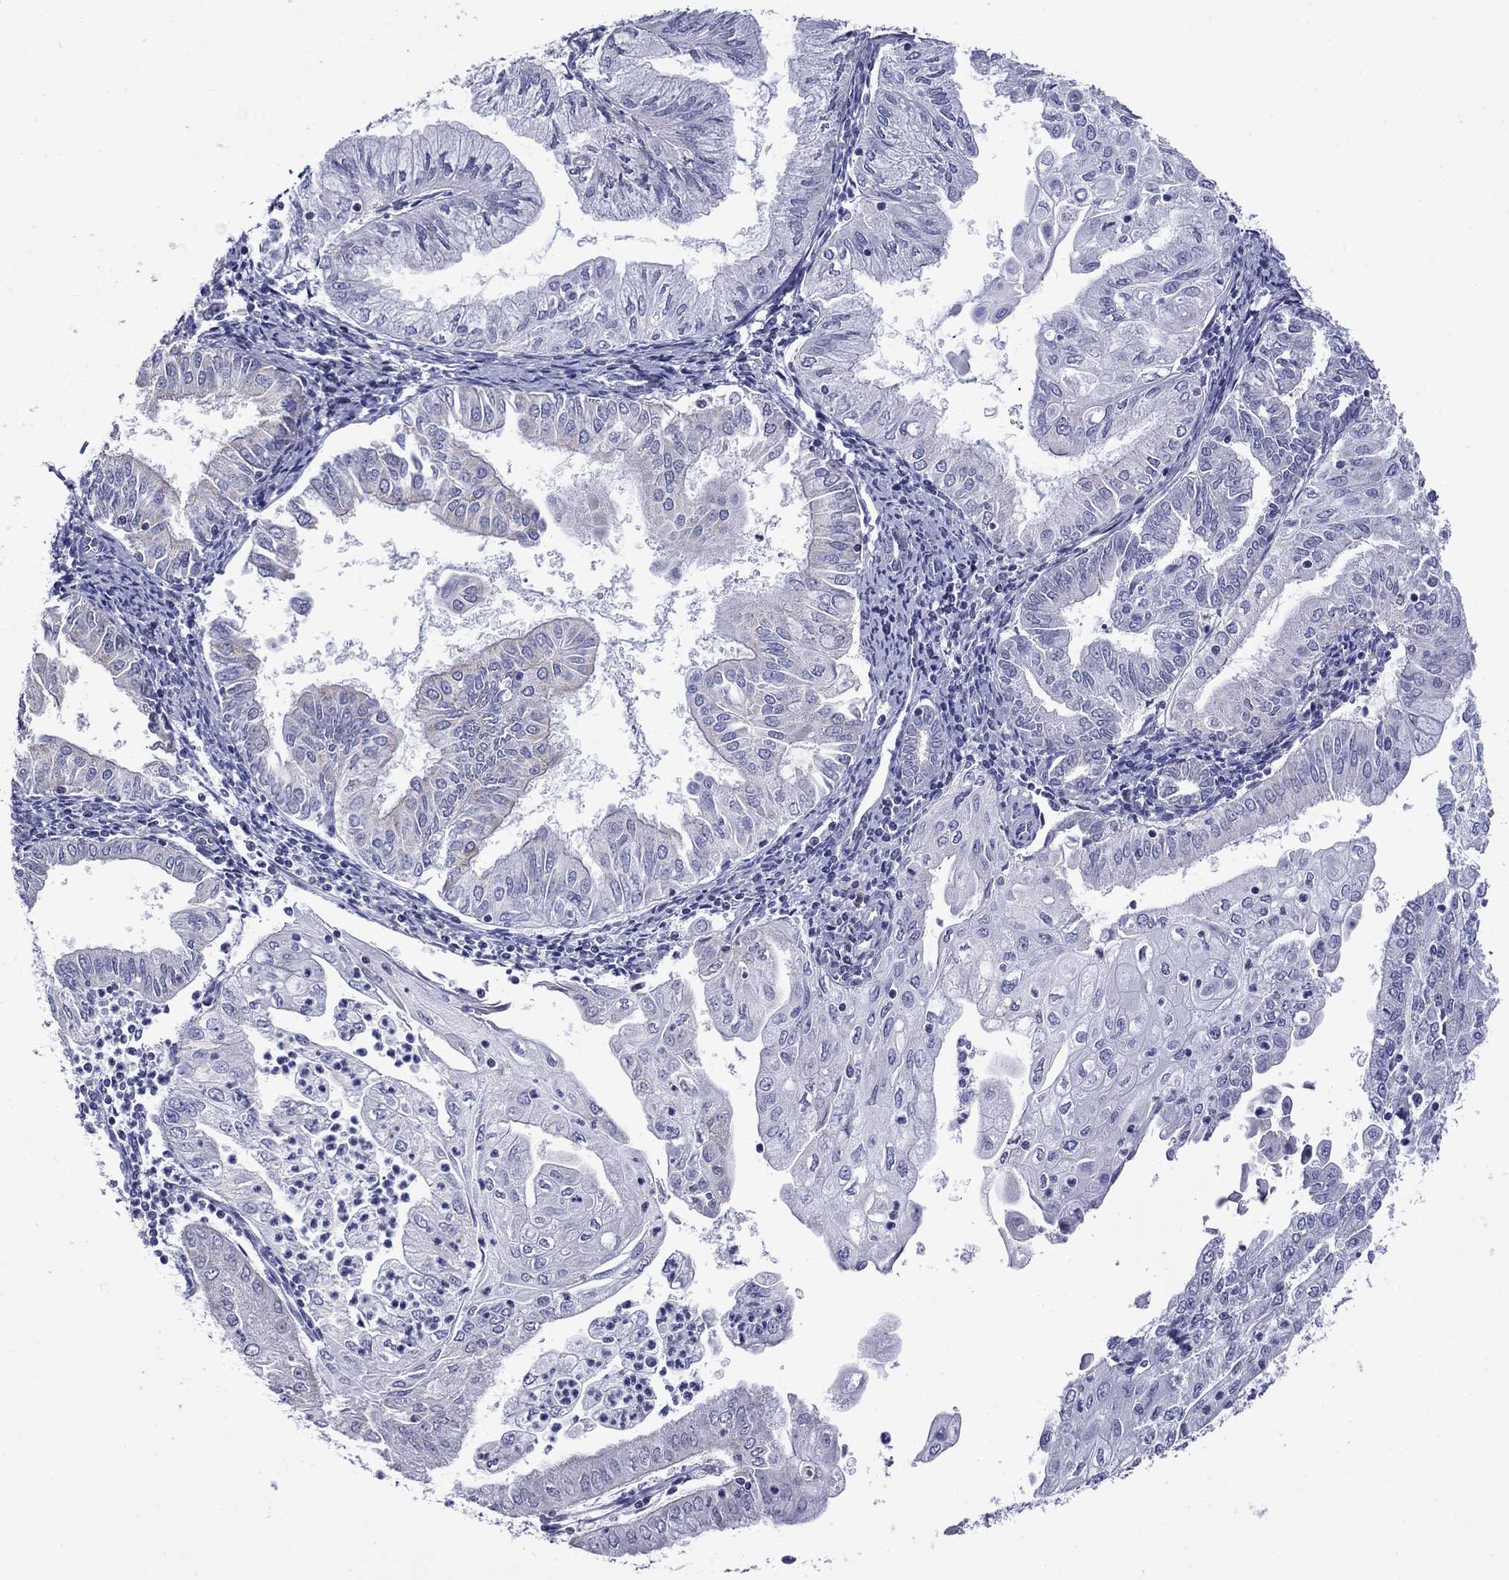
{"staining": {"intensity": "negative", "quantity": "none", "location": "none"}, "tissue": "endometrial cancer", "cell_type": "Tumor cells", "image_type": "cancer", "snomed": [{"axis": "morphology", "description": "Adenocarcinoma, NOS"}, {"axis": "topography", "description": "Endometrium"}], "caption": "Protein analysis of endometrial cancer demonstrates no significant staining in tumor cells.", "gene": "ACADSB", "patient": {"sex": "female", "age": 56}}